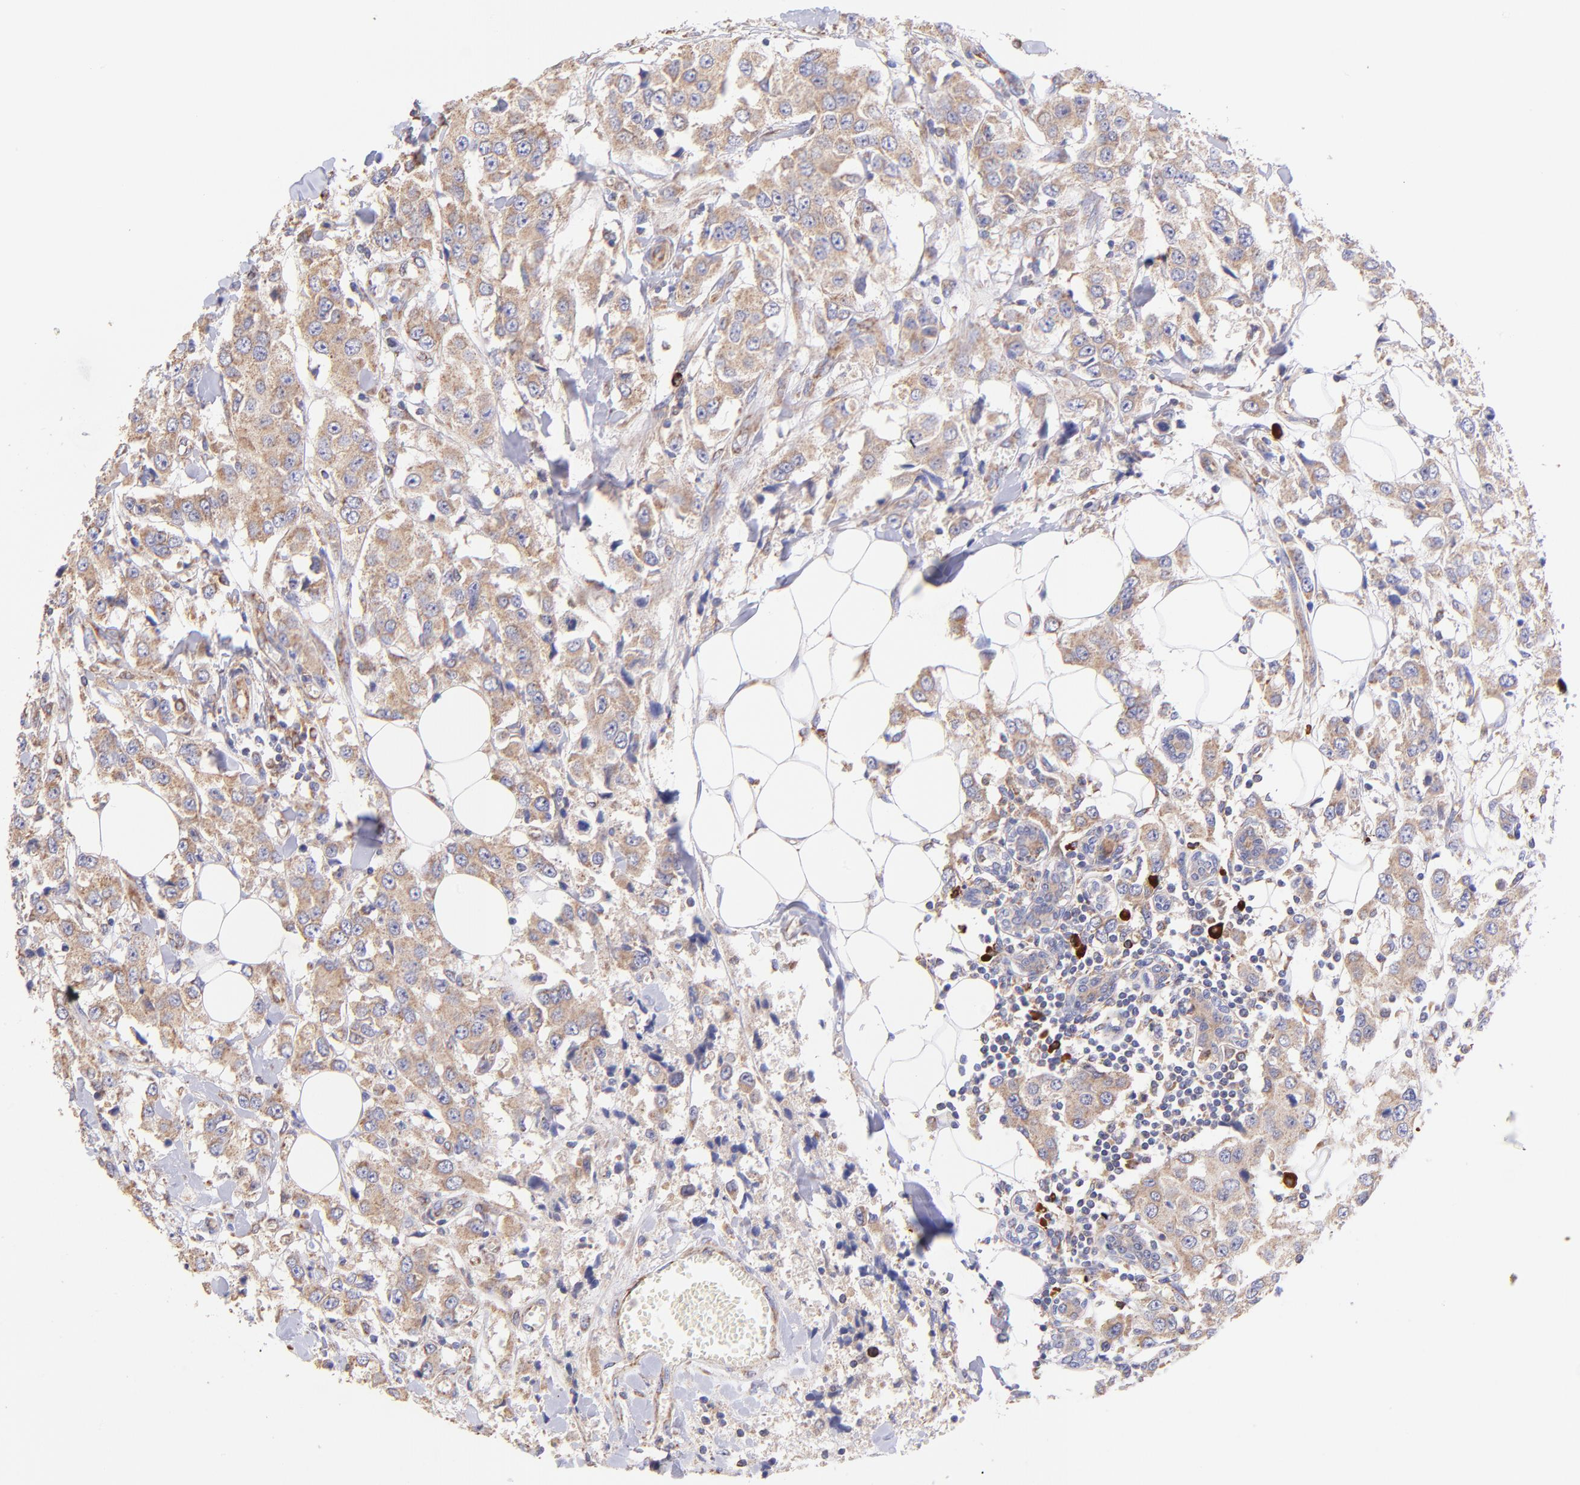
{"staining": {"intensity": "weak", "quantity": ">75%", "location": "cytoplasmic/membranous"}, "tissue": "breast cancer", "cell_type": "Tumor cells", "image_type": "cancer", "snomed": [{"axis": "morphology", "description": "Duct carcinoma"}, {"axis": "topography", "description": "Breast"}], "caption": "Immunohistochemical staining of human breast cancer displays low levels of weak cytoplasmic/membranous protein expression in about >75% of tumor cells. (DAB IHC with brightfield microscopy, high magnification).", "gene": "PREX1", "patient": {"sex": "female", "age": 58}}